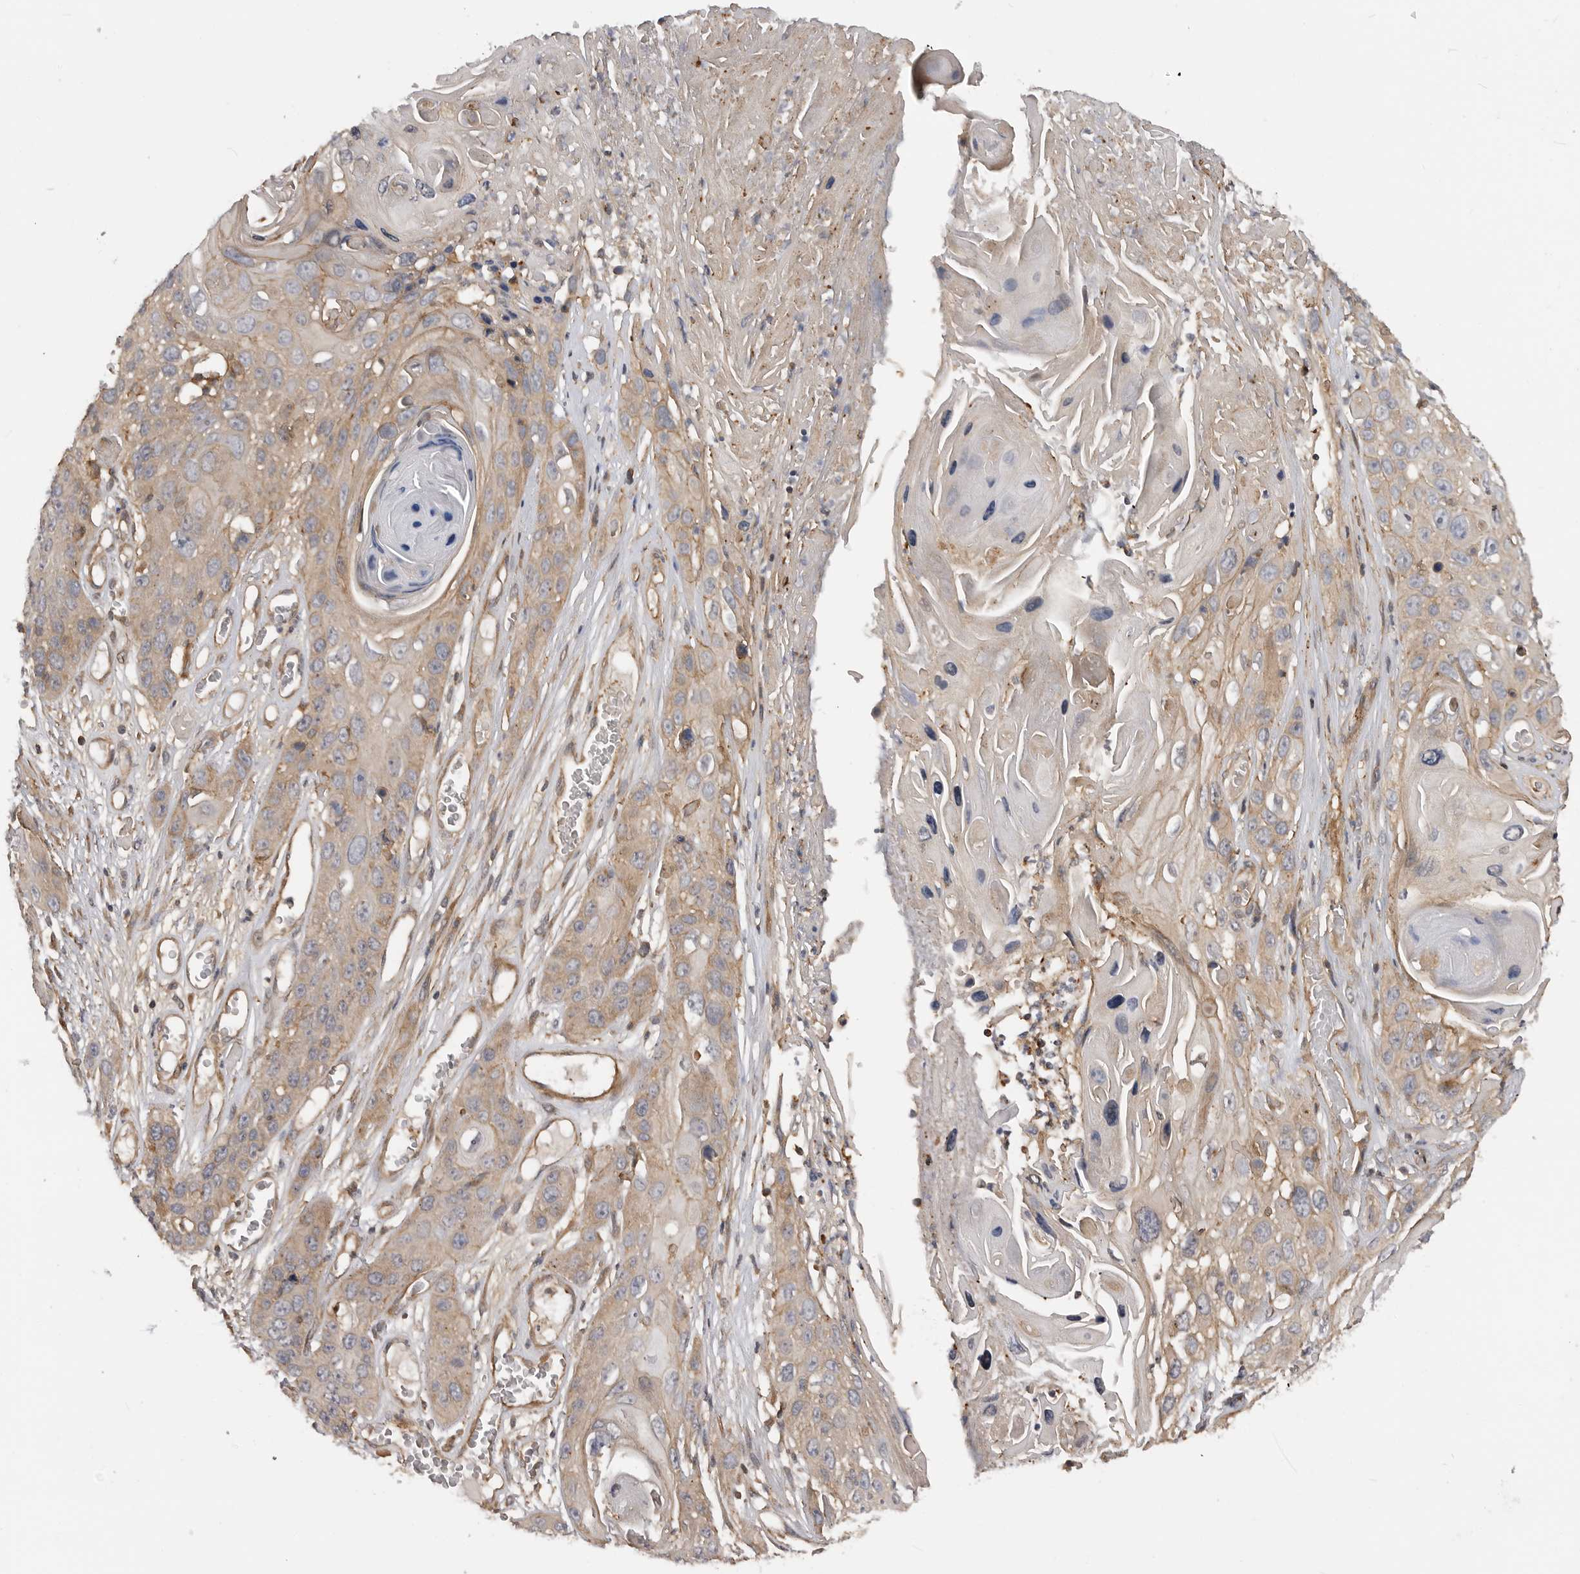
{"staining": {"intensity": "weak", "quantity": "25%-75%", "location": "cytoplasmic/membranous"}, "tissue": "skin cancer", "cell_type": "Tumor cells", "image_type": "cancer", "snomed": [{"axis": "morphology", "description": "Squamous cell carcinoma, NOS"}, {"axis": "topography", "description": "Skin"}], "caption": "Skin cancer tissue displays weak cytoplasmic/membranous positivity in approximately 25%-75% of tumor cells, visualized by immunohistochemistry. The staining is performed using DAB brown chromogen to label protein expression. The nuclei are counter-stained blue using hematoxylin.", "gene": "TRIM56", "patient": {"sex": "male", "age": 55}}